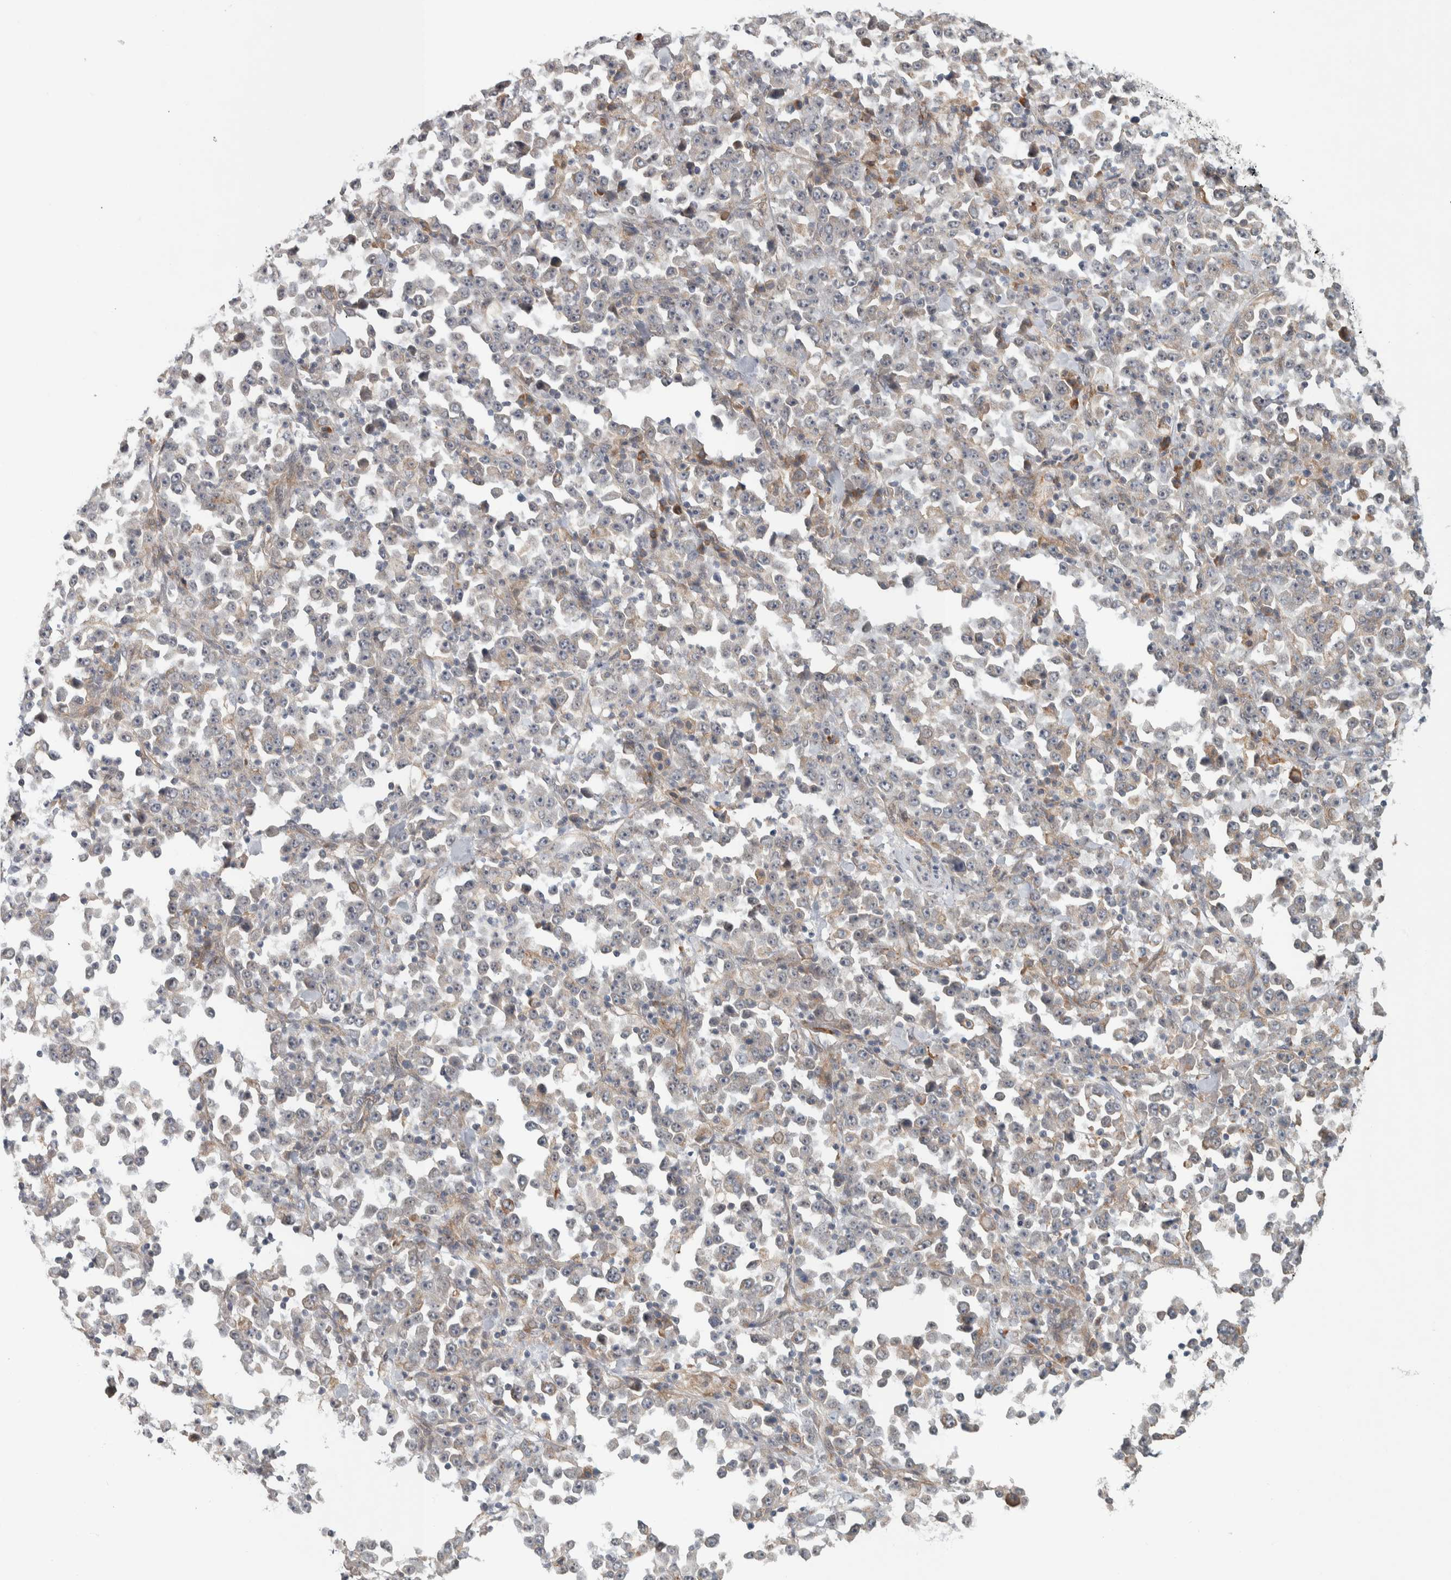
{"staining": {"intensity": "negative", "quantity": "none", "location": "none"}, "tissue": "stomach cancer", "cell_type": "Tumor cells", "image_type": "cancer", "snomed": [{"axis": "morphology", "description": "Normal tissue, NOS"}, {"axis": "morphology", "description": "Adenocarcinoma, NOS"}, {"axis": "topography", "description": "Stomach, upper"}, {"axis": "topography", "description": "Stomach"}], "caption": "IHC of stomach cancer demonstrates no staining in tumor cells.", "gene": "TBC1D31", "patient": {"sex": "male", "age": 59}}